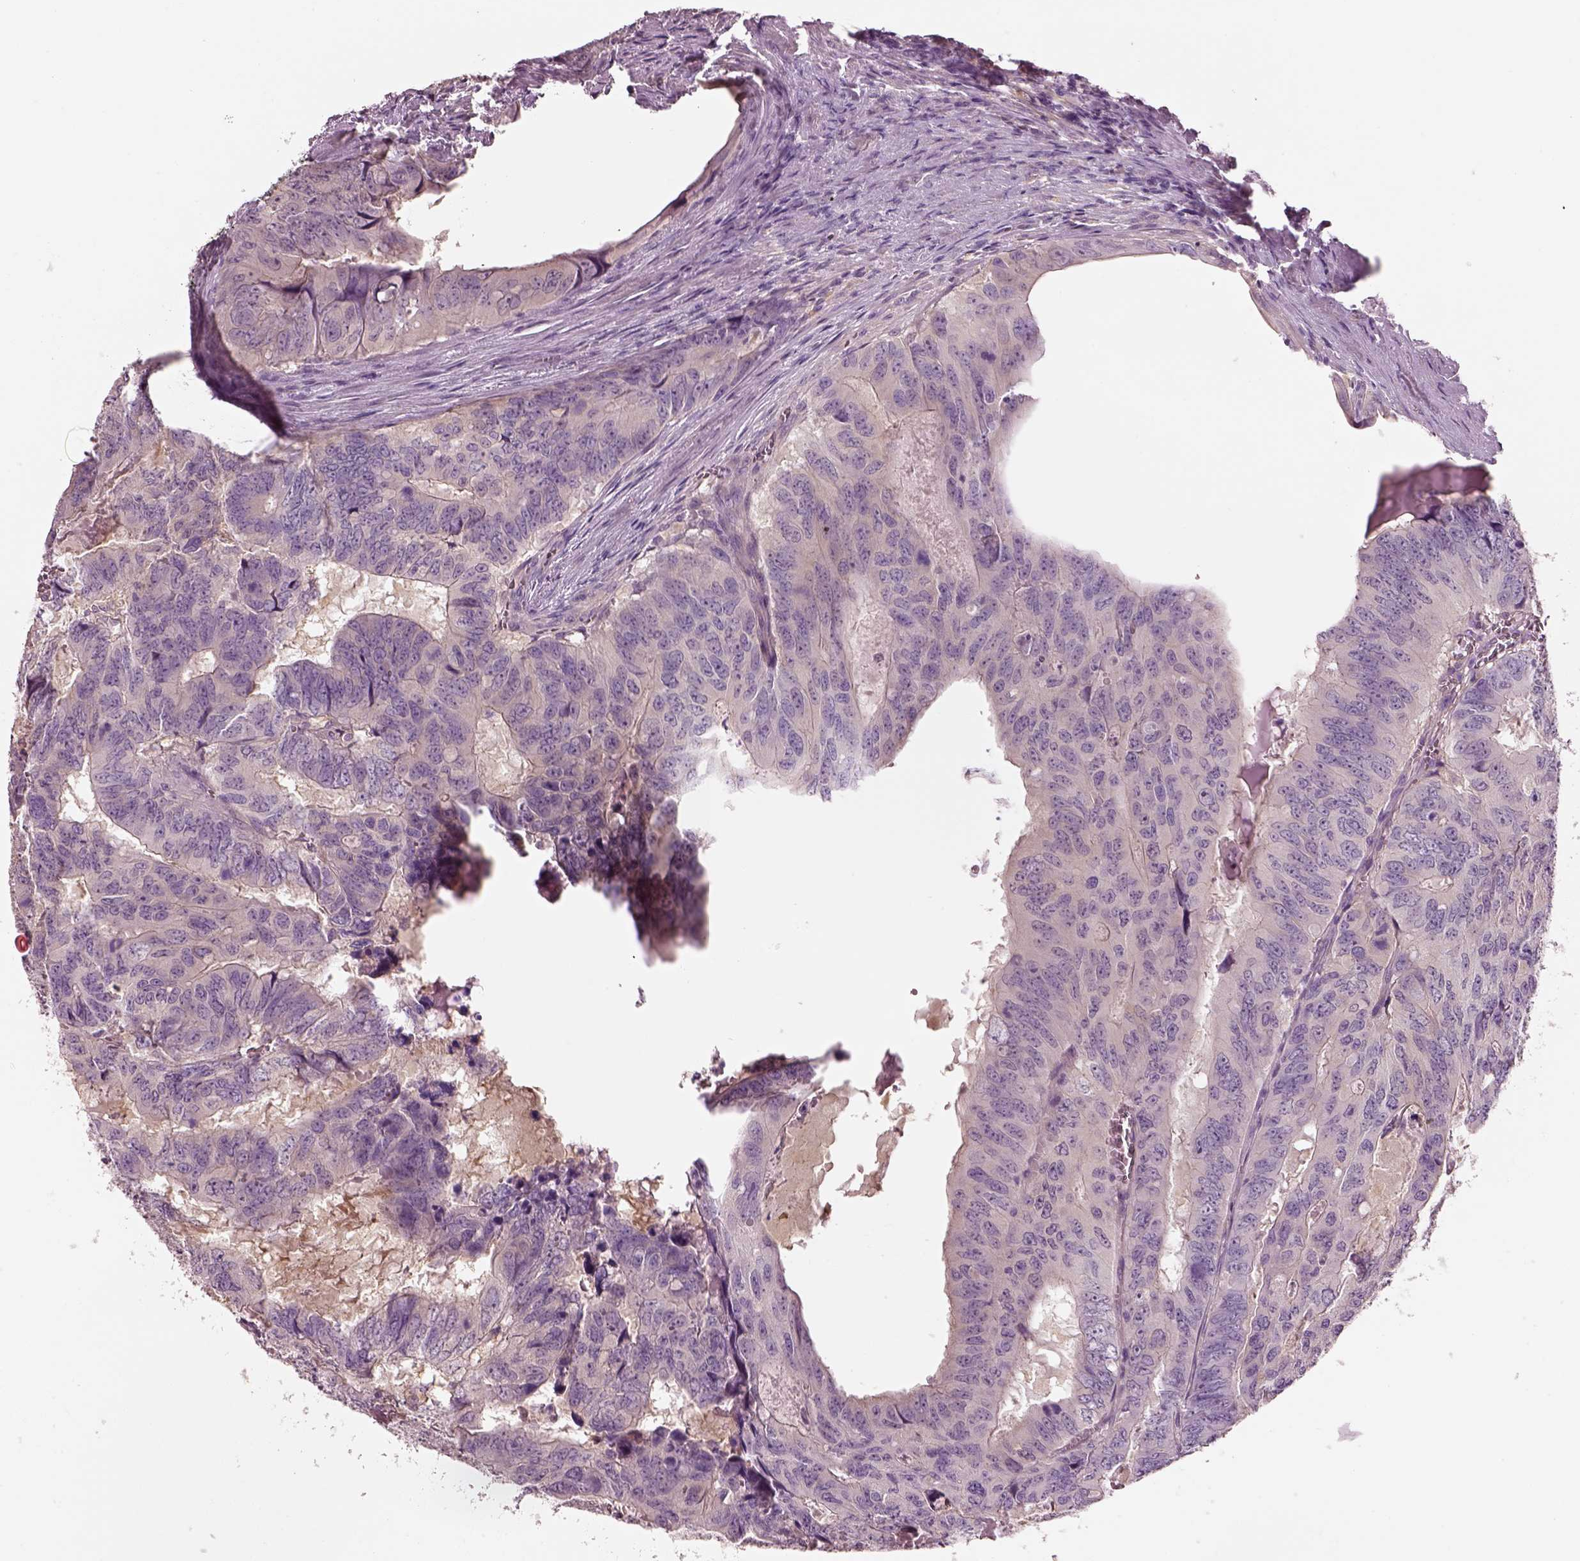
{"staining": {"intensity": "negative", "quantity": "none", "location": "none"}, "tissue": "colorectal cancer", "cell_type": "Tumor cells", "image_type": "cancer", "snomed": [{"axis": "morphology", "description": "Adenocarcinoma, NOS"}, {"axis": "topography", "description": "Colon"}], "caption": "Adenocarcinoma (colorectal) stained for a protein using IHC shows no positivity tumor cells.", "gene": "ELSPBP1", "patient": {"sex": "male", "age": 79}}